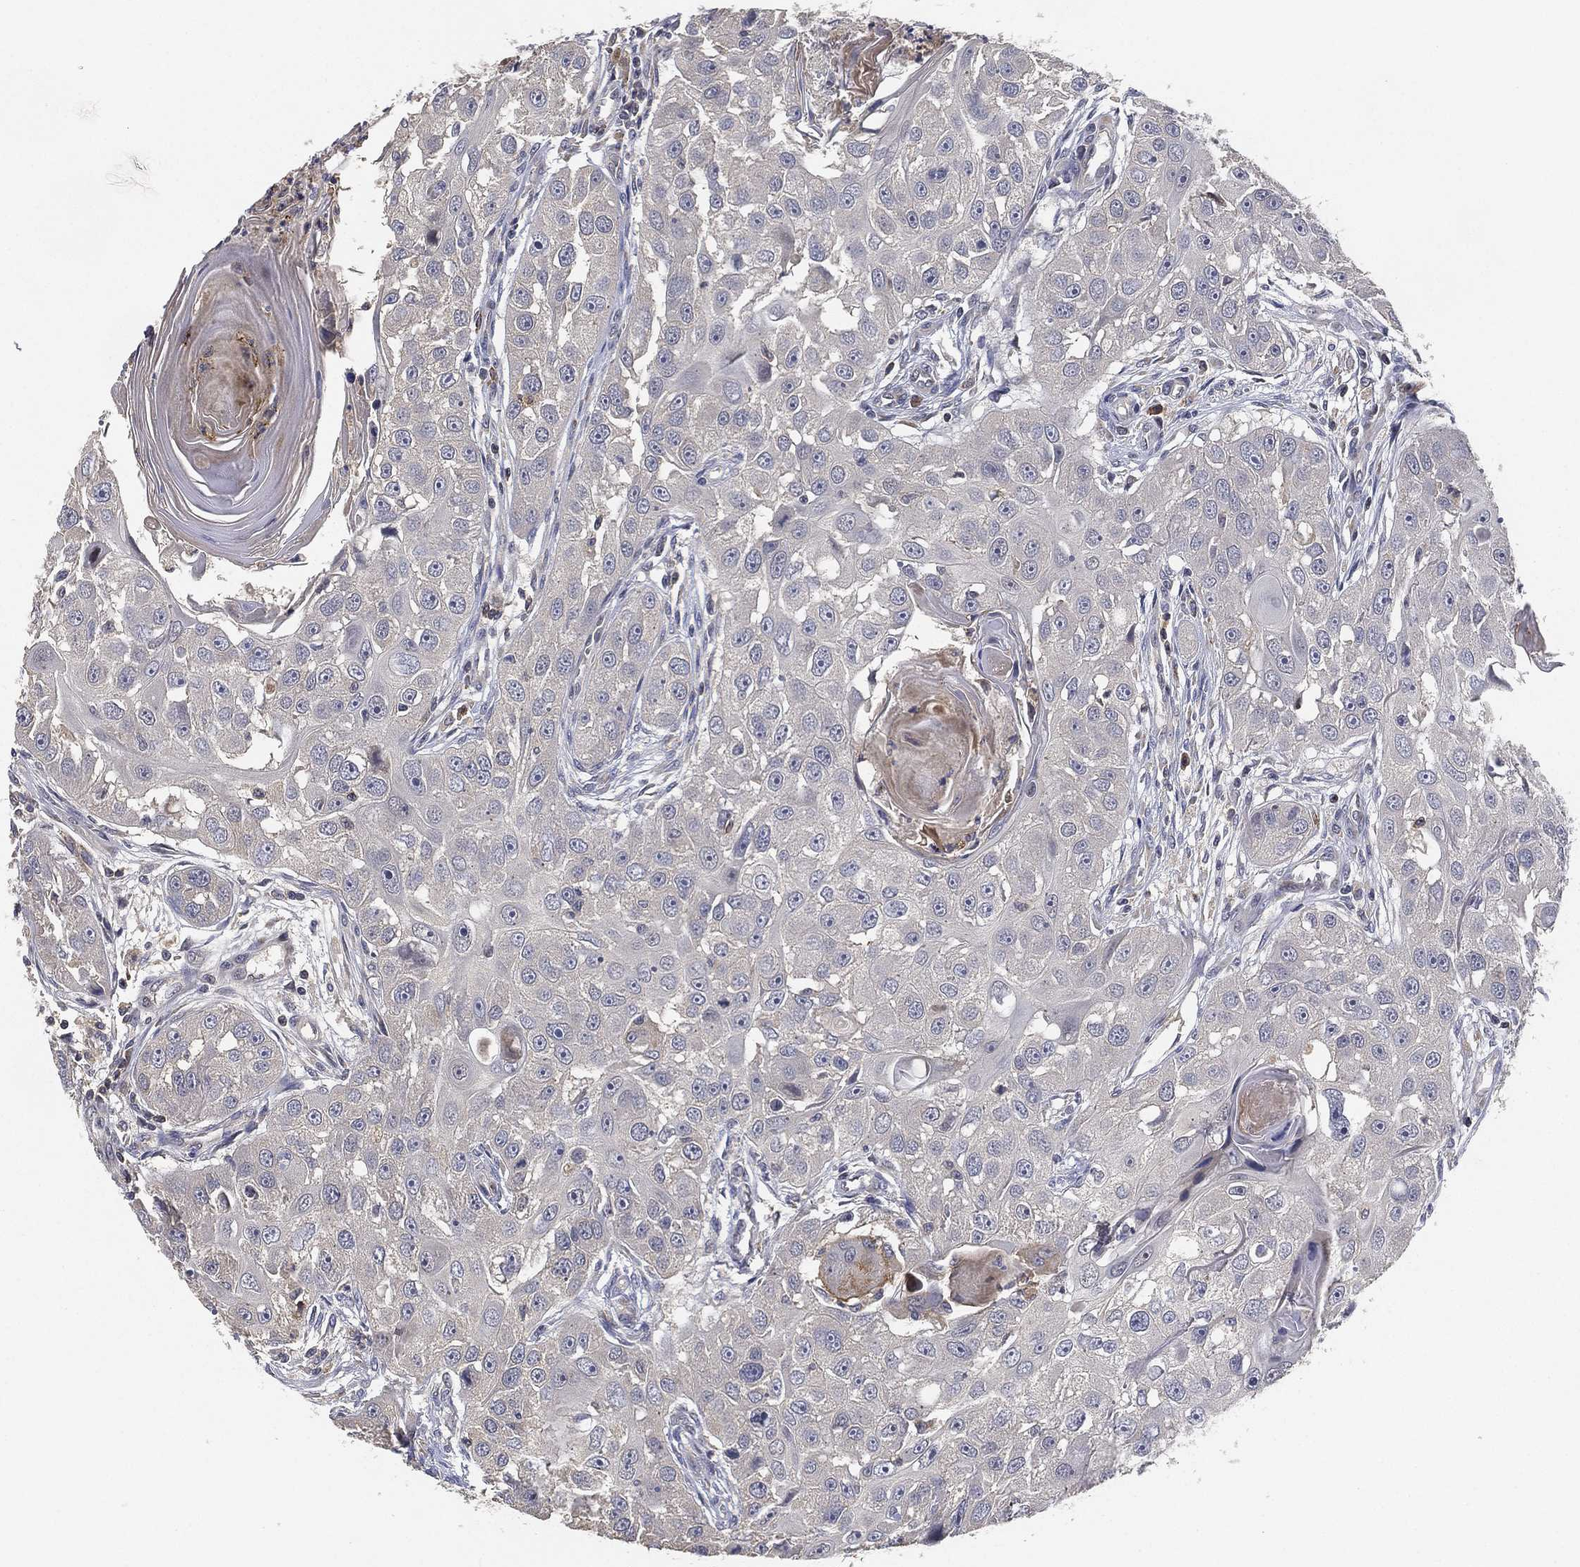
{"staining": {"intensity": "negative", "quantity": "none", "location": "none"}, "tissue": "head and neck cancer", "cell_type": "Tumor cells", "image_type": "cancer", "snomed": [{"axis": "morphology", "description": "Squamous cell carcinoma, NOS"}, {"axis": "topography", "description": "Head-Neck"}], "caption": "Histopathology image shows no protein expression in tumor cells of squamous cell carcinoma (head and neck) tissue.", "gene": "CFAP251", "patient": {"sex": "male", "age": 51}}